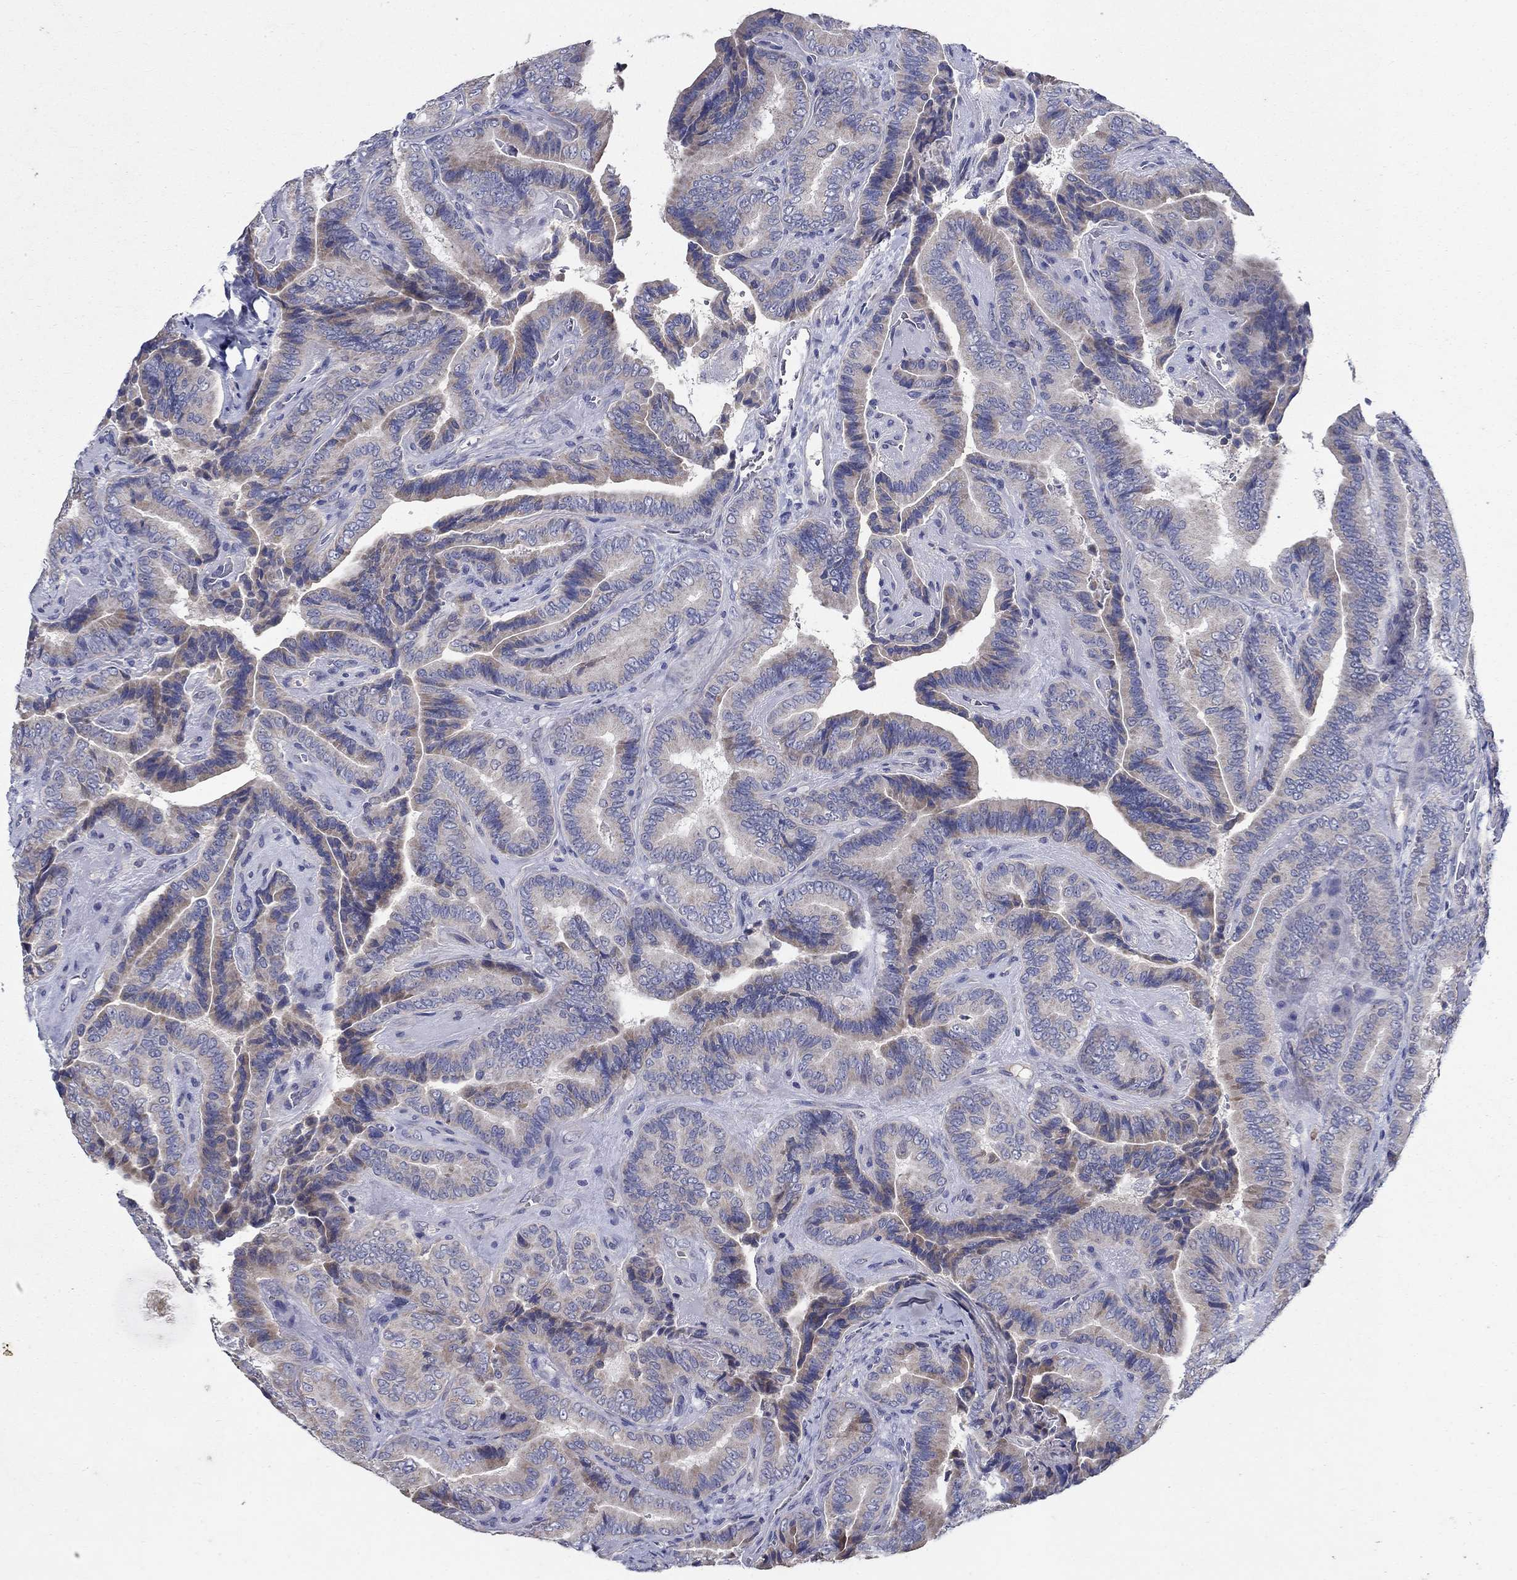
{"staining": {"intensity": "negative", "quantity": "none", "location": "none"}, "tissue": "thyroid cancer", "cell_type": "Tumor cells", "image_type": "cancer", "snomed": [{"axis": "morphology", "description": "Papillary adenocarcinoma, NOS"}, {"axis": "topography", "description": "Thyroid gland"}], "caption": "Immunohistochemistry of human papillary adenocarcinoma (thyroid) exhibits no expression in tumor cells. (Stains: DAB (3,3'-diaminobenzidine) immunohistochemistry with hematoxylin counter stain, Microscopy: brightfield microscopy at high magnification).", "gene": "PROZ", "patient": {"sex": "male", "age": 61}}